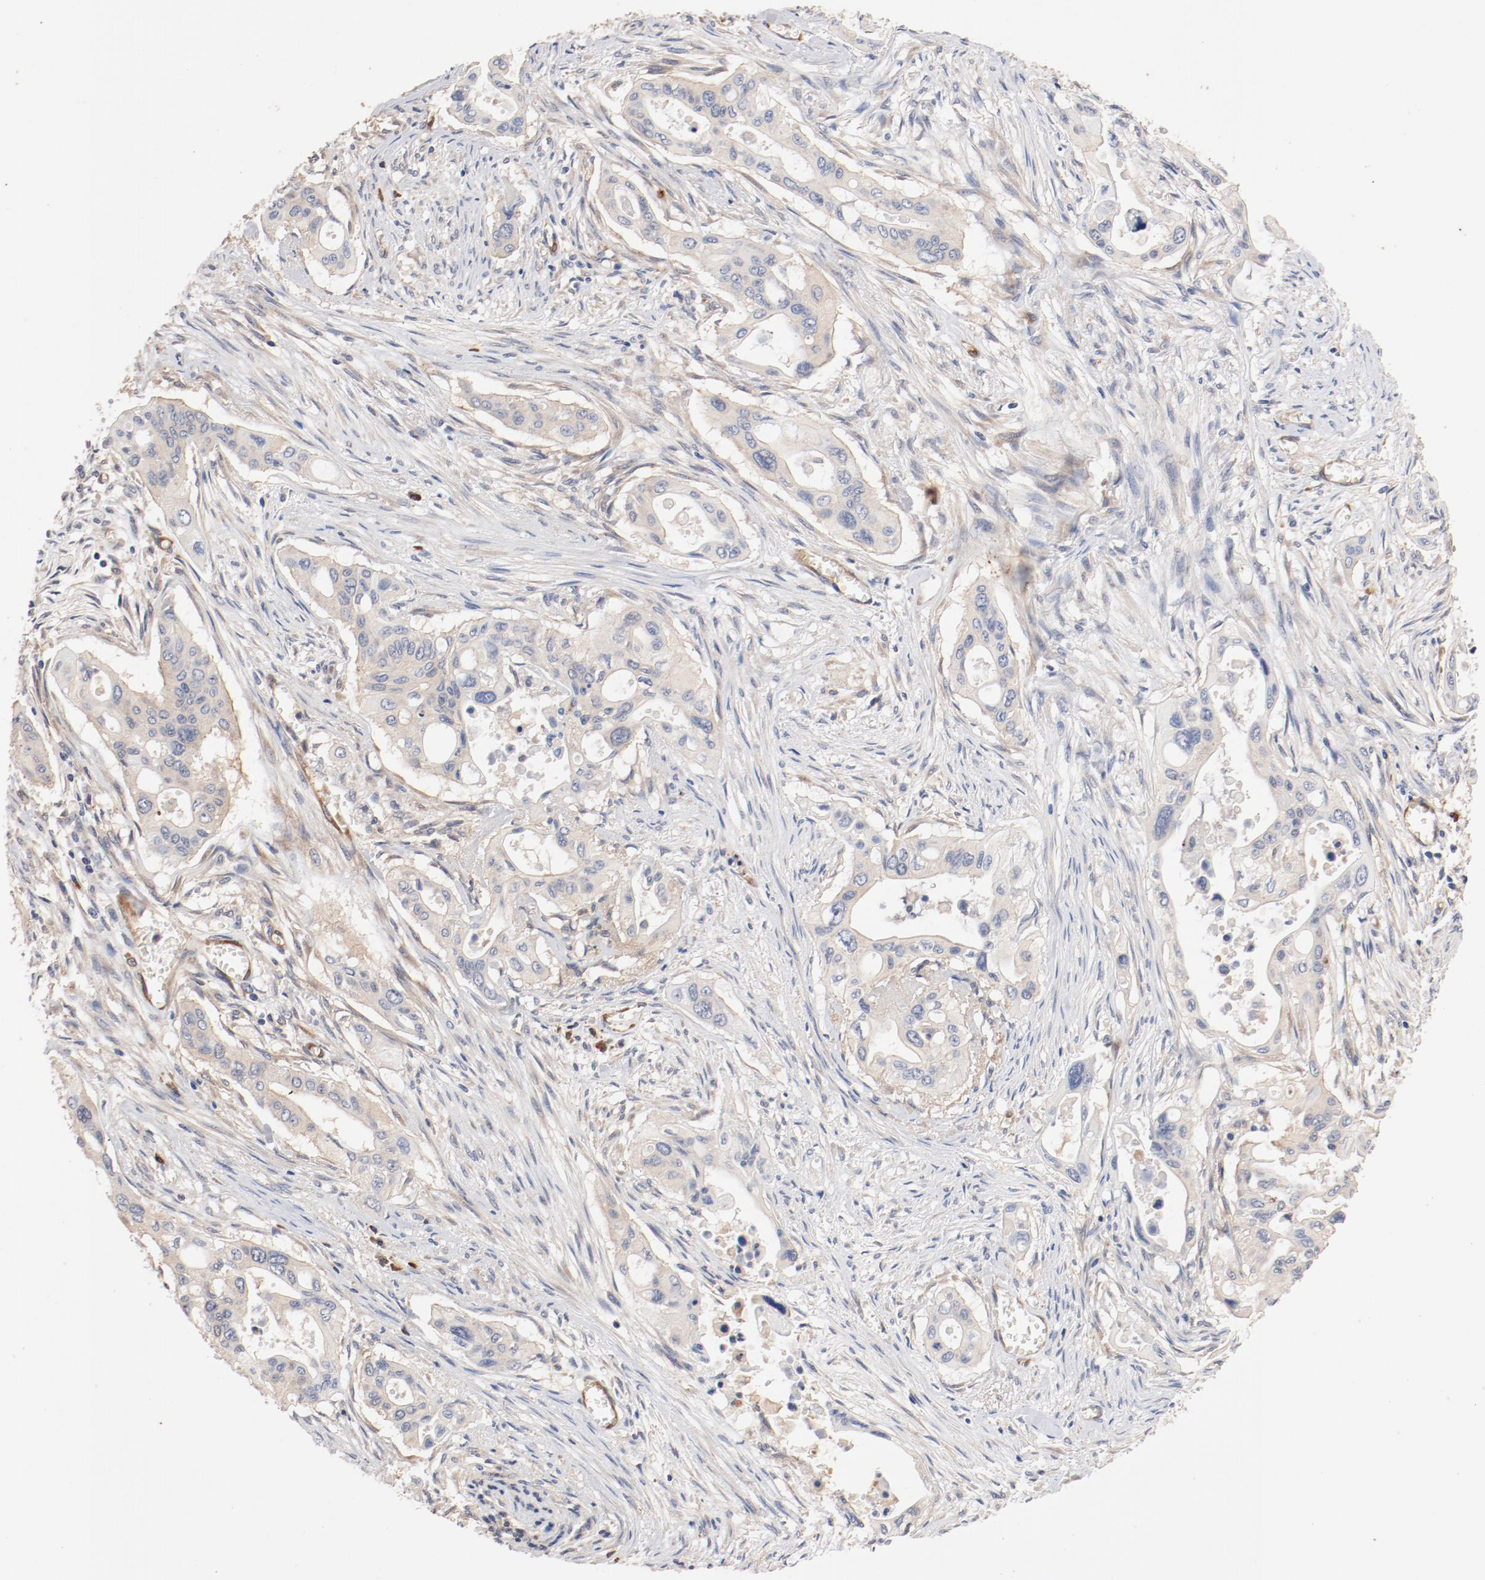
{"staining": {"intensity": "weak", "quantity": ">75%", "location": "cytoplasmic/membranous"}, "tissue": "pancreatic cancer", "cell_type": "Tumor cells", "image_type": "cancer", "snomed": [{"axis": "morphology", "description": "Adenocarcinoma, NOS"}, {"axis": "topography", "description": "Pancreas"}], "caption": "Weak cytoplasmic/membranous positivity for a protein is seen in approximately >75% of tumor cells of pancreatic cancer (adenocarcinoma) using immunohistochemistry.", "gene": "UBE2J1", "patient": {"sex": "male", "age": 77}}